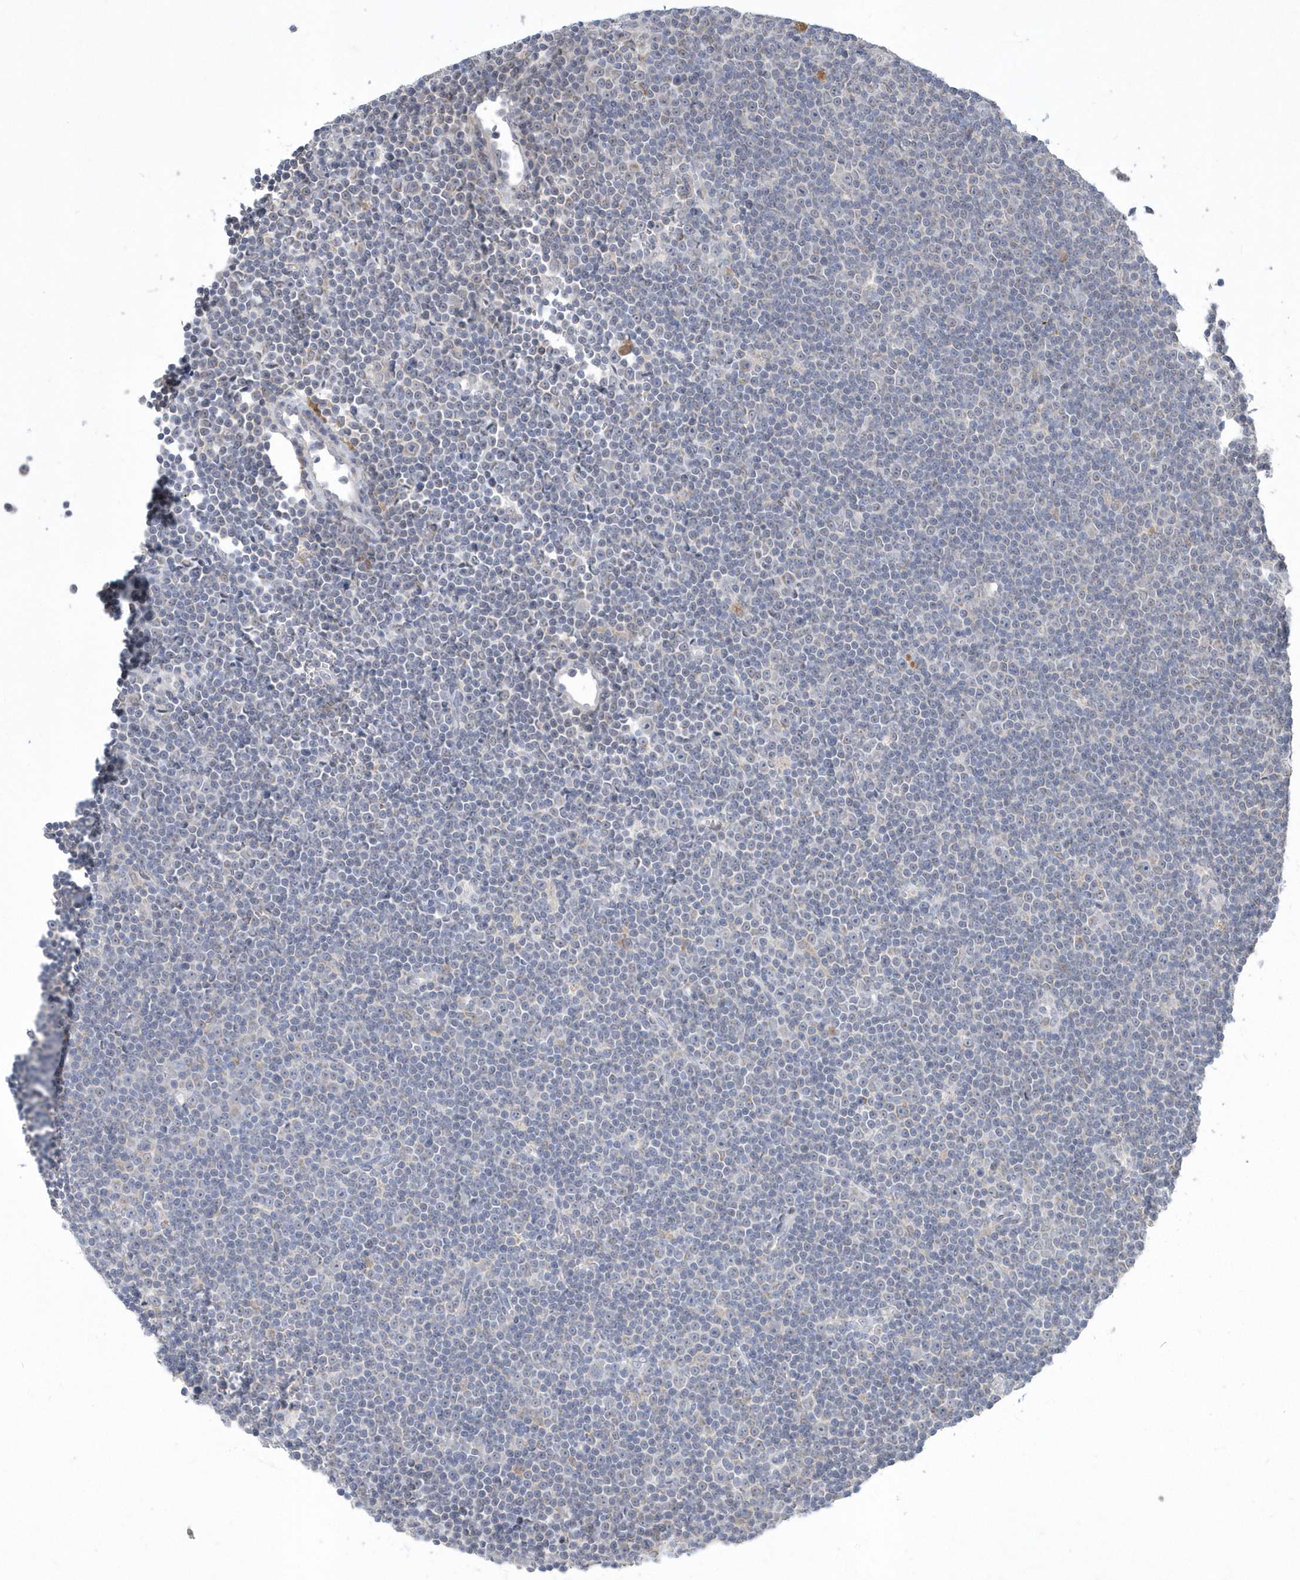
{"staining": {"intensity": "negative", "quantity": "none", "location": "none"}, "tissue": "lymphoma", "cell_type": "Tumor cells", "image_type": "cancer", "snomed": [{"axis": "morphology", "description": "Malignant lymphoma, non-Hodgkin's type, Low grade"}, {"axis": "topography", "description": "Lymph node"}], "caption": "Immunohistochemistry photomicrograph of human lymphoma stained for a protein (brown), which shows no positivity in tumor cells. The staining is performed using DAB (3,3'-diaminobenzidine) brown chromogen with nuclei counter-stained in using hematoxylin.", "gene": "TSPEAR", "patient": {"sex": "female", "age": 67}}